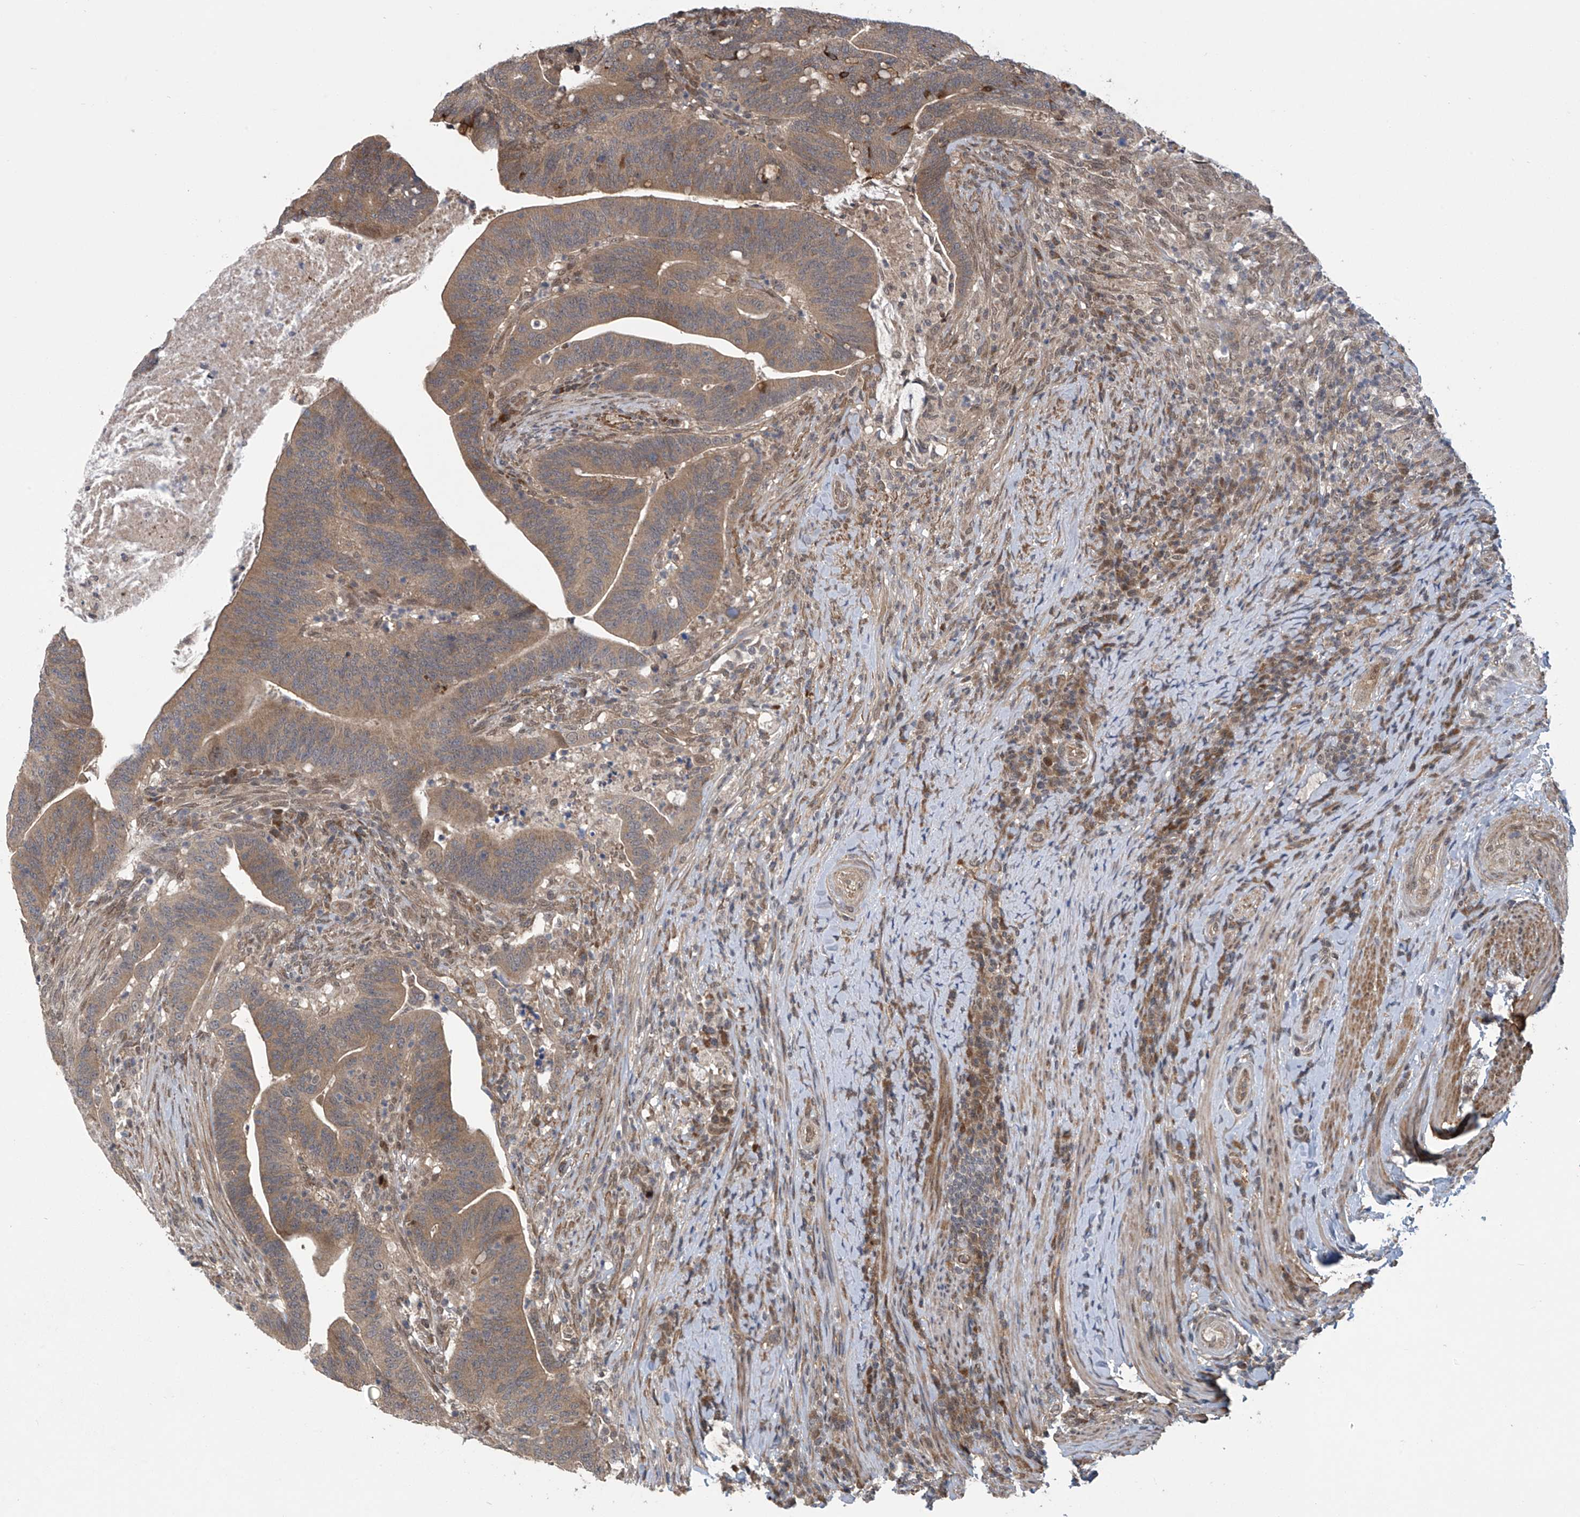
{"staining": {"intensity": "moderate", "quantity": ">75%", "location": "cytoplasmic/membranous"}, "tissue": "colorectal cancer", "cell_type": "Tumor cells", "image_type": "cancer", "snomed": [{"axis": "morphology", "description": "Adenocarcinoma, NOS"}, {"axis": "topography", "description": "Colon"}], "caption": "Moderate cytoplasmic/membranous staining is appreciated in about >75% of tumor cells in adenocarcinoma (colorectal).", "gene": "ABHD13", "patient": {"sex": "female", "age": 66}}